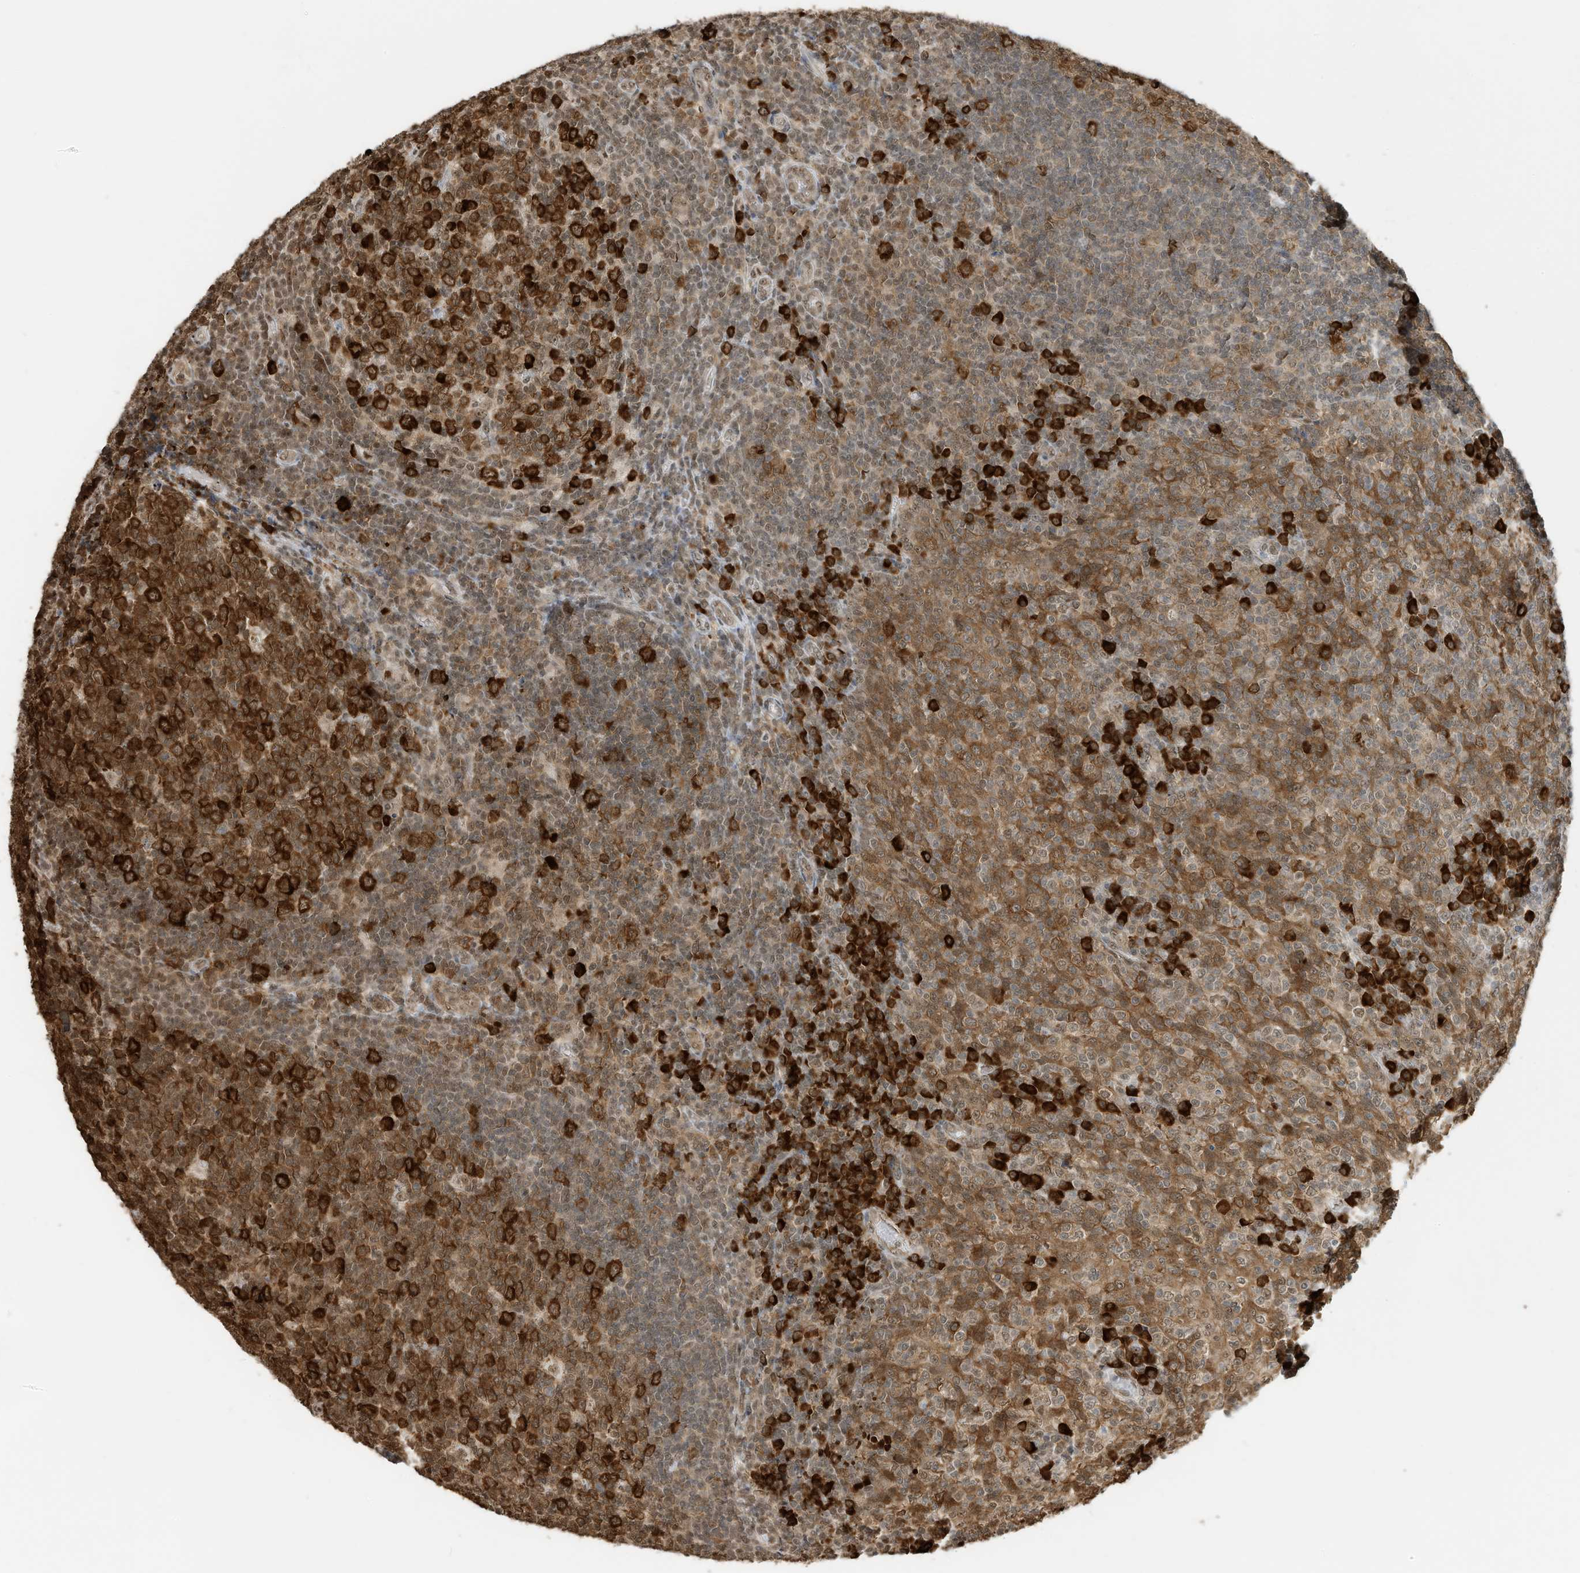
{"staining": {"intensity": "strong", "quantity": "25%-75%", "location": "cytoplasmic/membranous"}, "tissue": "tonsil", "cell_type": "Germinal center cells", "image_type": "normal", "snomed": [{"axis": "morphology", "description": "Normal tissue, NOS"}, {"axis": "topography", "description": "Tonsil"}], "caption": "Immunohistochemical staining of benign human tonsil shows strong cytoplasmic/membranous protein expression in about 25%-75% of germinal center cells. The protein of interest is stained brown, and the nuclei are stained in blue (DAB IHC with brightfield microscopy, high magnification).", "gene": "ZNF195", "patient": {"sex": "female", "age": 19}}